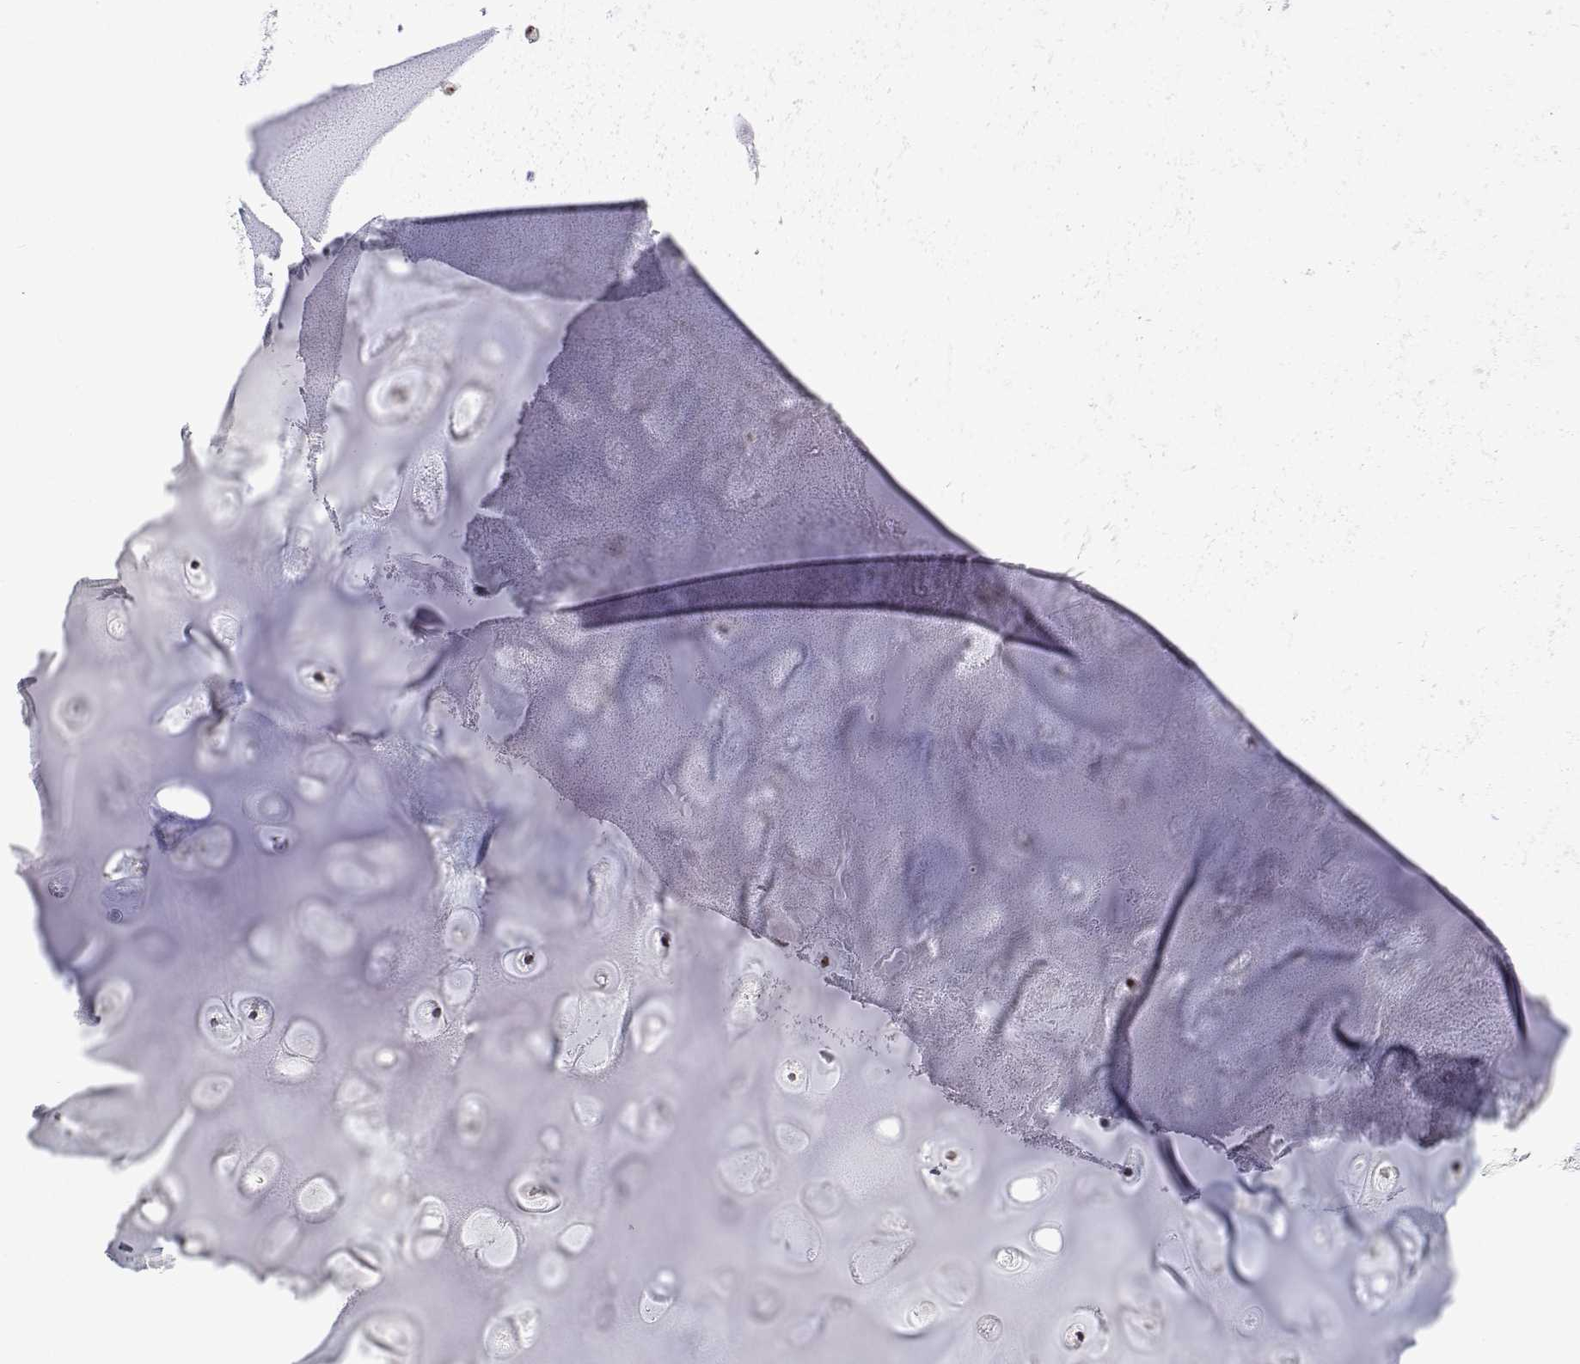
{"staining": {"intensity": "negative", "quantity": "none", "location": "none"}, "tissue": "adipose tissue", "cell_type": "Adipocytes", "image_type": "normal", "snomed": [{"axis": "morphology", "description": "Normal tissue, NOS"}, {"axis": "morphology", "description": "Squamous cell carcinoma, NOS"}, {"axis": "topography", "description": "Cartilage tissue"}, {"axis": "topography", "description": "Bronchus"}, {"axis": "topography", "description": "Lung"}], "caption": "This histopathology image is of normal adipose tissue stained with immunohistochemistry (IHC) to label a protein in brown with the nuclei are counter-stained blue. There is no staining in adipocytes. Nuclei are stained in blue.", "gene": "ADAR", "patient": {"sex": "male", "age": 66}}